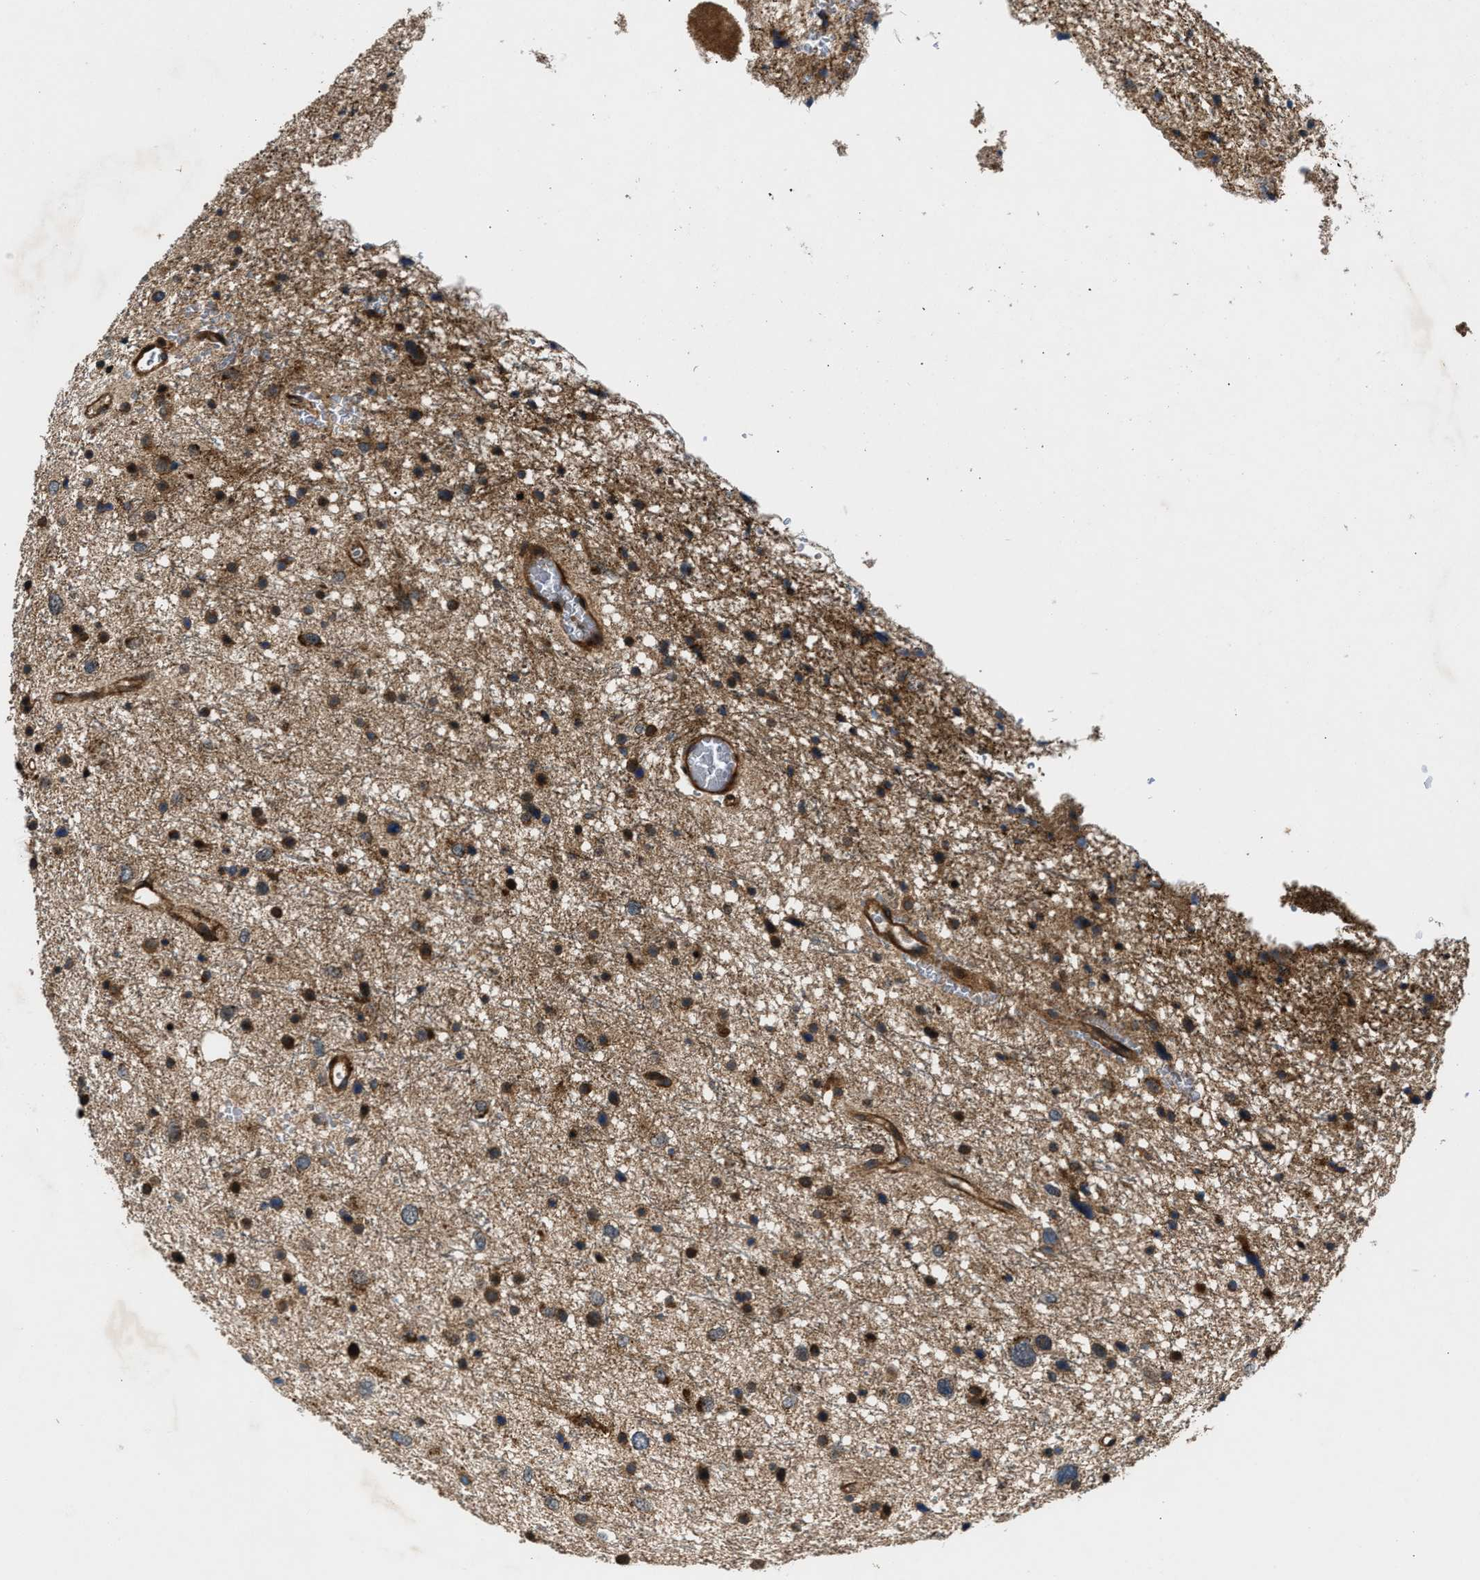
{"staining": {"intensity": "moderate", "quantity": ">75%", "location": "cytoplasmic/membranous"}, "tissue": "glioma", "cell_type": "Tumor cells", "image_type": "cancer", "snomed": [{"axis": "morphology", "description": "Glioma, malignant, Low grade"}, {"axis": "topography", "description": "Brain"}], "caption": "IHC histopathology image of neoplastic tissue: human malignant glioma (low-grade) stained using immunohistochemistry demonstrates medium levels of moderate protein expression localized specifically in the cytoplasmic/membranous of tumor cells, appearing as a cytoplasmic/membranous brown color.", "gene": "PNPLA8", "patient": {"sex": "female", "age": 37}}